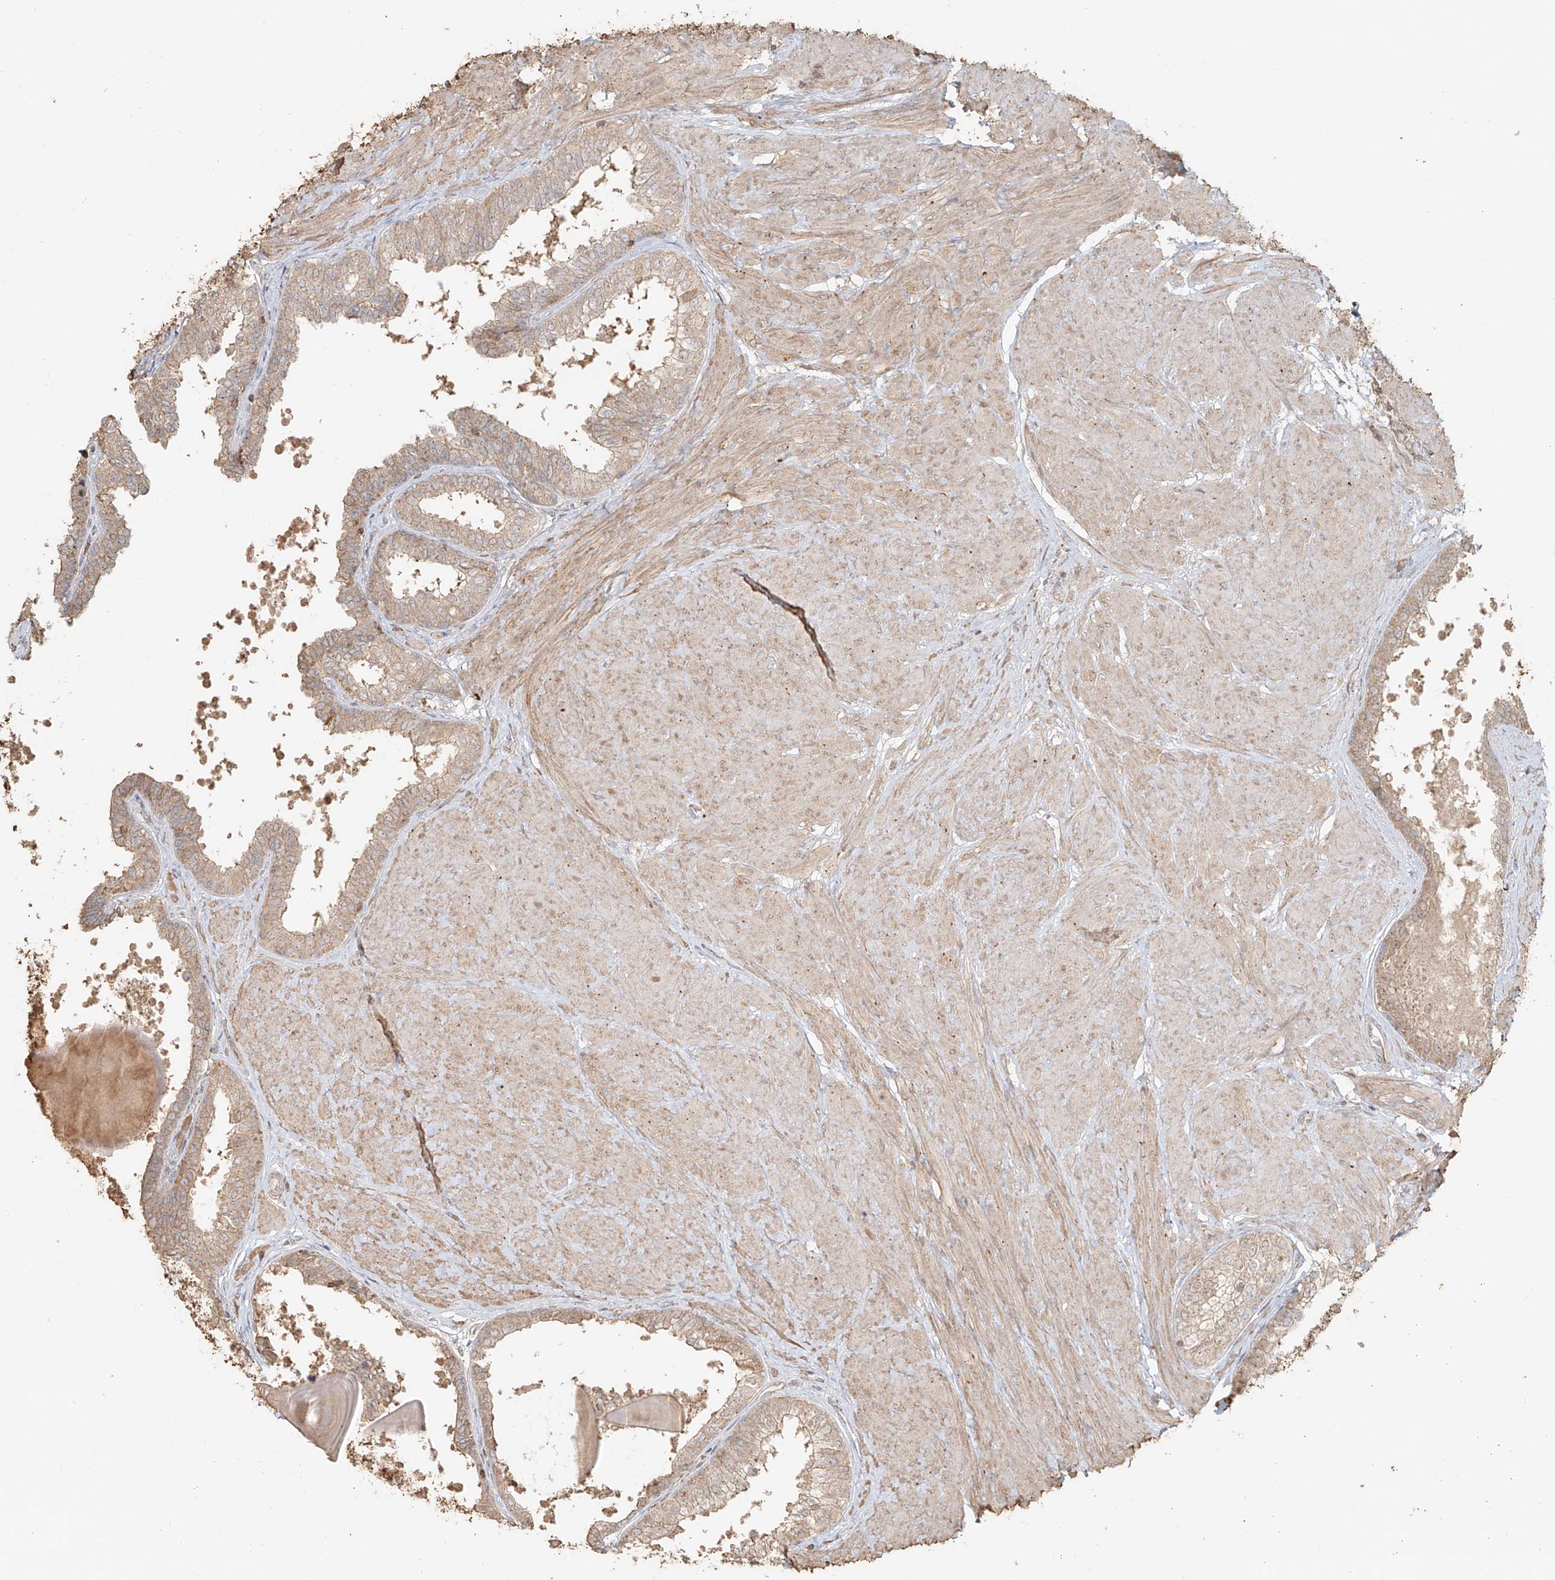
{"staining": {"intensity": "moderate", "quantity": "<25%", "location": "cytoplasmic/membranous"}, "tissue": "prostate", "cell_type": "Glandular cells", "image_type": "normal", "snomed": [{"axis": "morphology", "description": "Normal tissue, NOS"}, {"axis": "topography", "description": "Prostate"}], "caption": "Brown immunohistochemical staining in benign human prostate shows moderate cytoplasmic/membranous positivity in approximately <25% of glandular cells.", "gene": "NPHS1", "patient": {"sex": "male", "age": 48}}